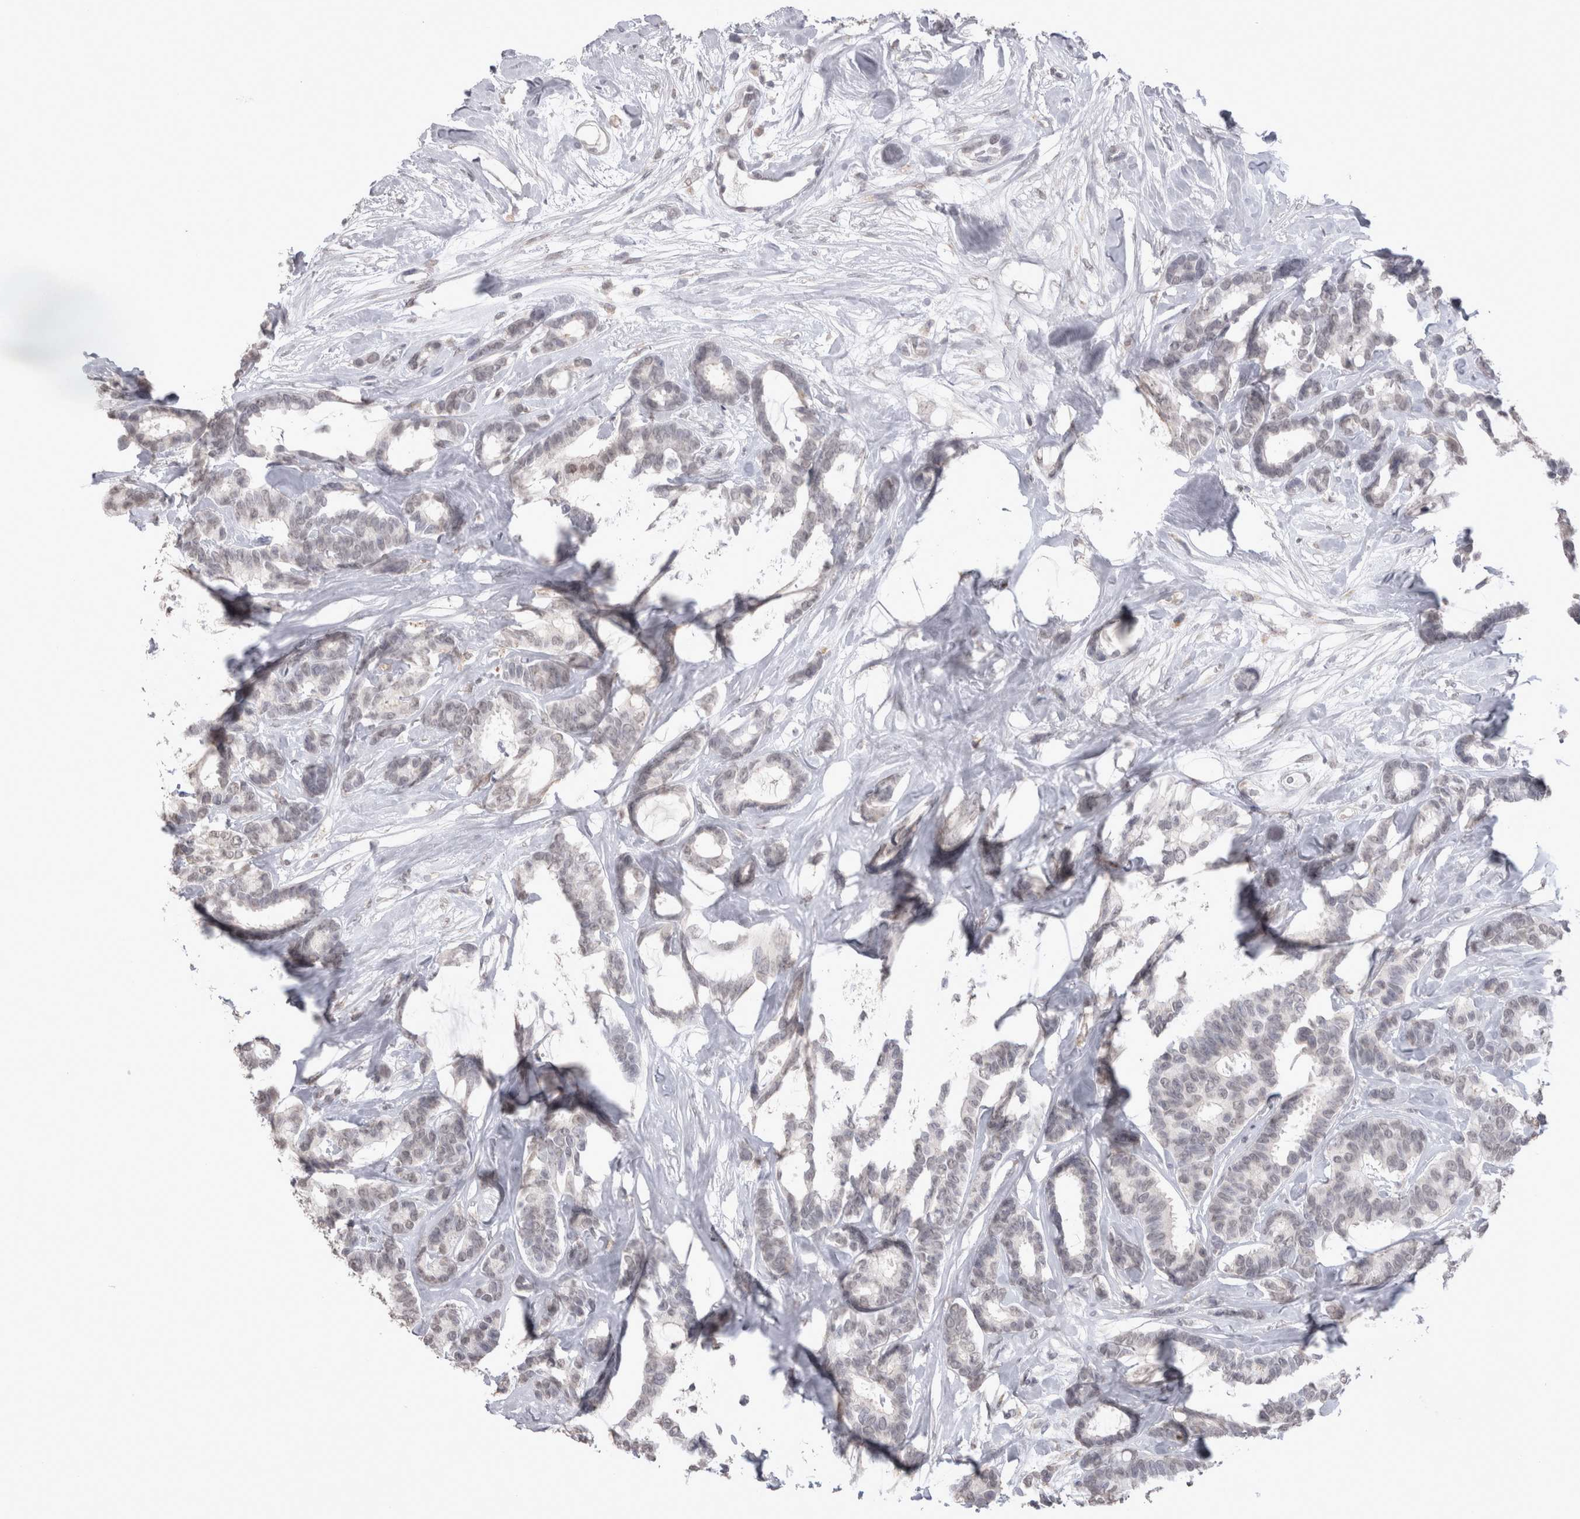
{"staining": {"intensity": "negative", "quantity": "none", "location": "none"}, "tissue": "breast cancer", "cell_type": "Tumor cells", "image_type": "cancer", "snomed": [{"axis": "morphology", "description": "Duct carcinoma"}, {"axis": "topography", "description": "Breast"}], "caption": "The image exhibits no significant positivity in tumor cells of breast cancer (infiltrating ductal carcinoma). (Brightfield microscopy of DAB immunohistochemistry (IHC) at high magnification).", "gene": "DDX4", "patient": {"sex": "female", "age": 87}}